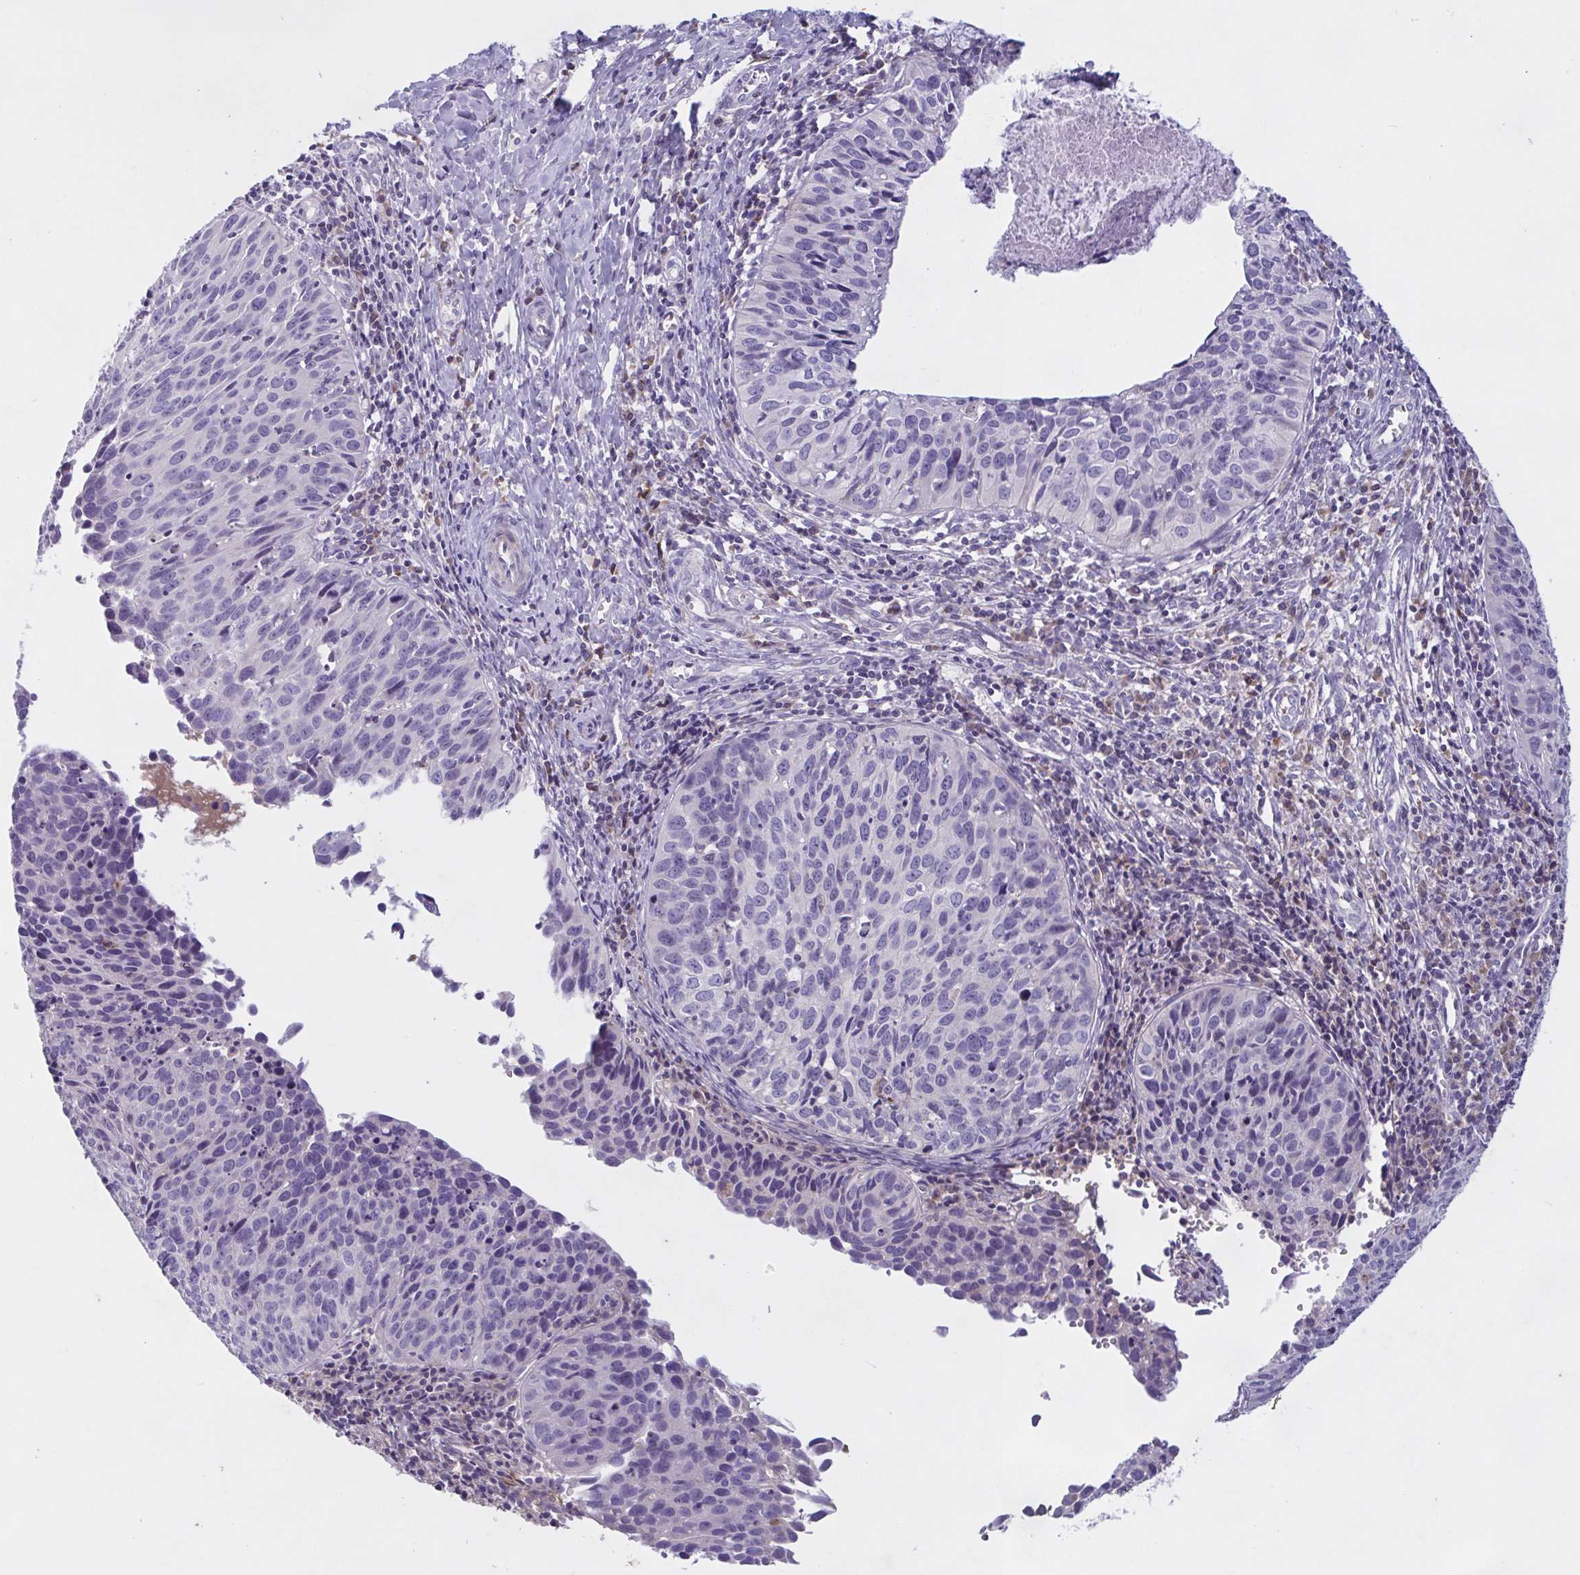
{"staining": {"intensity": "negative", "quantity": "none", "location": "none"}, "tissue": "cervical cancer", "cell_type": "Tumor cells", "image_type": "cancer", "snomed": [{"axis": "morphology", "description": "Squamous cell carcinoma, NOS"}, {"axis": "topography", "description": "Cervix"}], "caption": "Tumor cells show no significant protein expression in cervical cancer.", "gene": "F13B", "patient": {"sex": "female", "age": 31}}